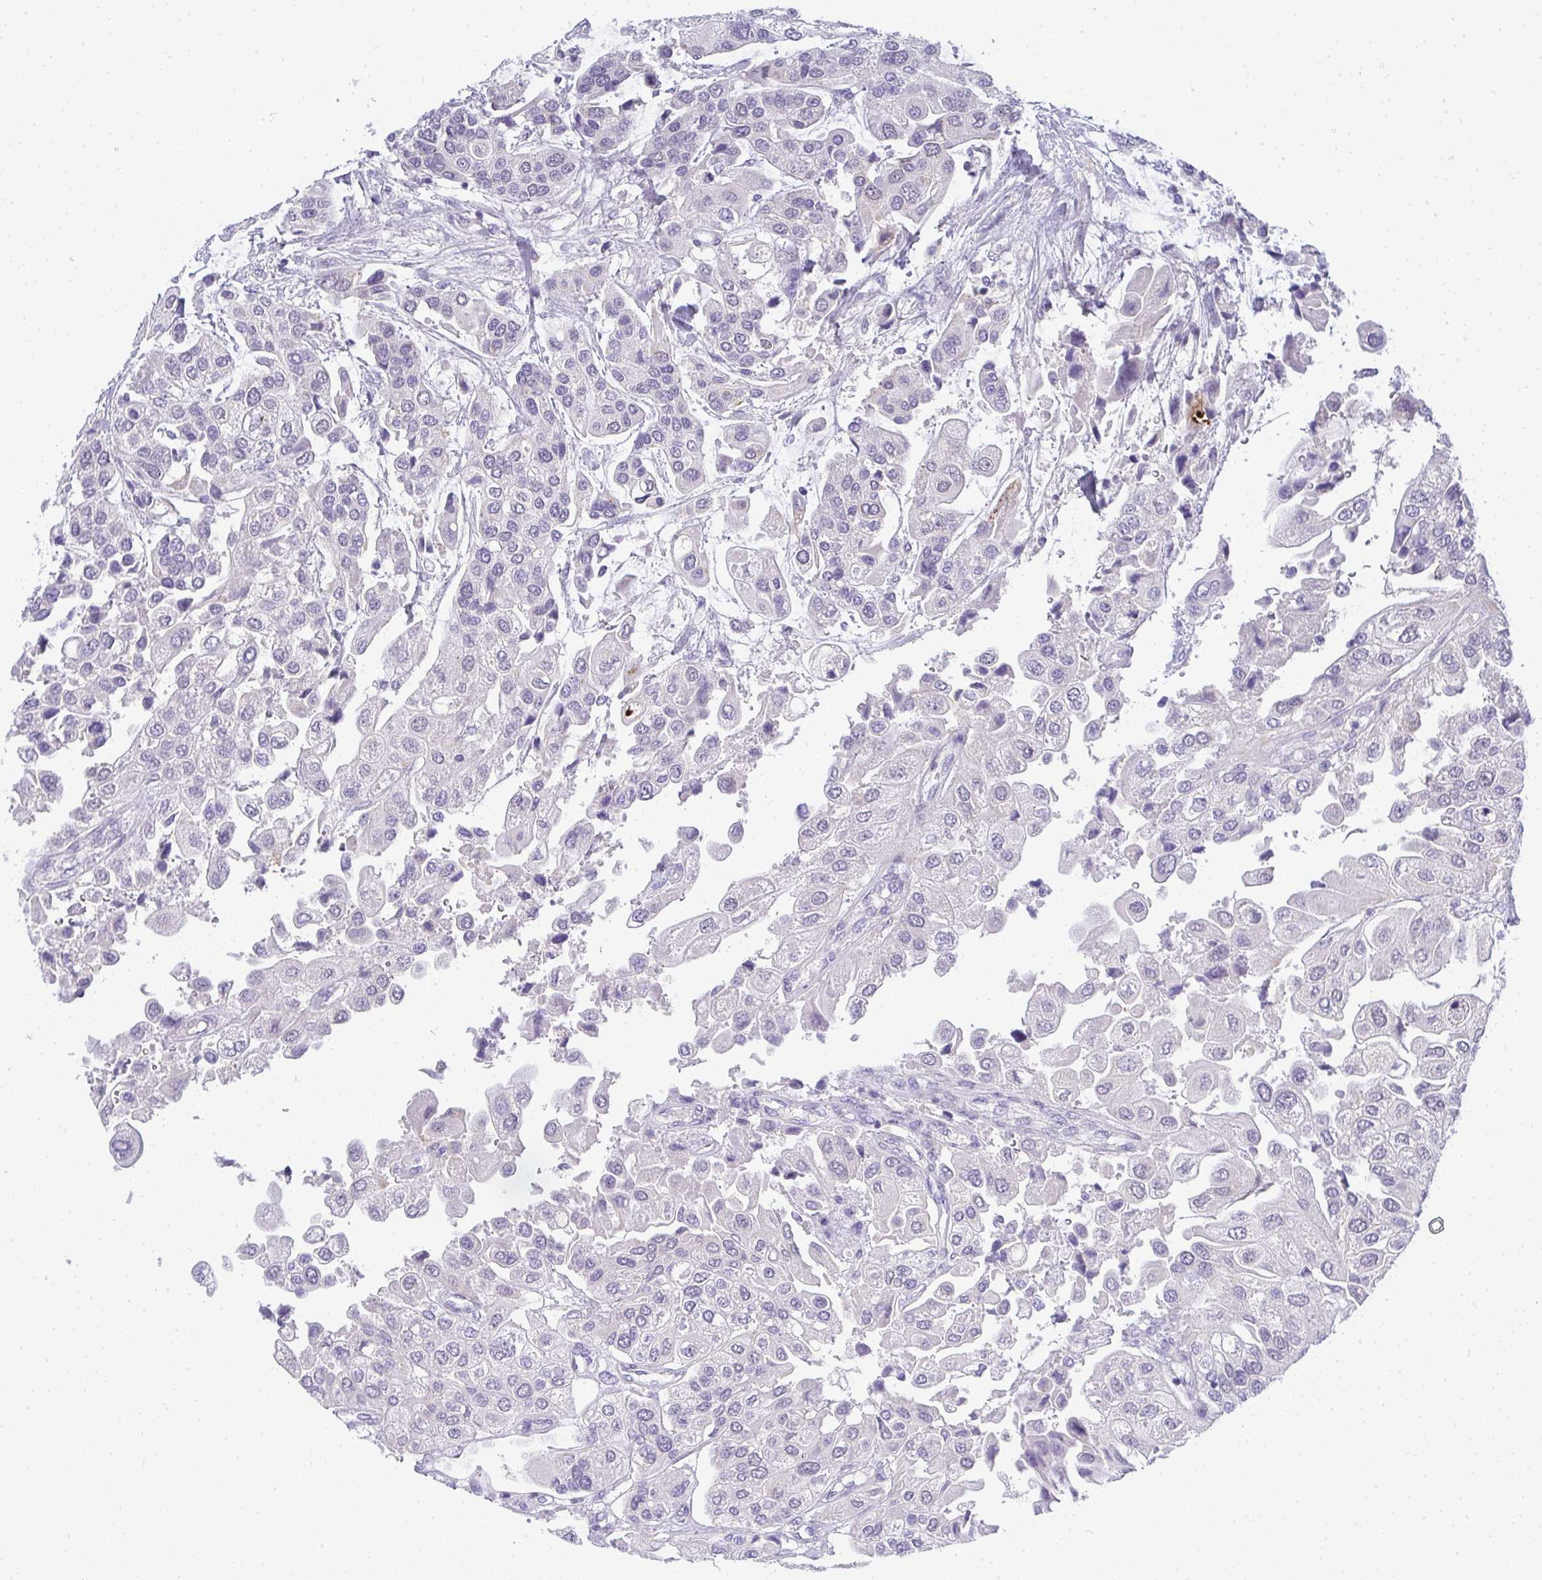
{"staining": {"intensity": "negative", "quantity": "none", "location": "none"}, "tissue": "urothelial cancer", "cell_type": "Tumor cells", "image_type": "cancer", "snomed": [{"axis": "morphology", "description": "Urothelial carcinoma, High grade"}, {"axis": "topography", "description": "Urinary bladder"}], "caption": "DAB immunohistochemical staining of human urothelial carcinoma (high-grade) demonstrates no significant staining in tumor cells.", "gene": "TMEM82", "patient": {"sex": "female", "age": 64}}